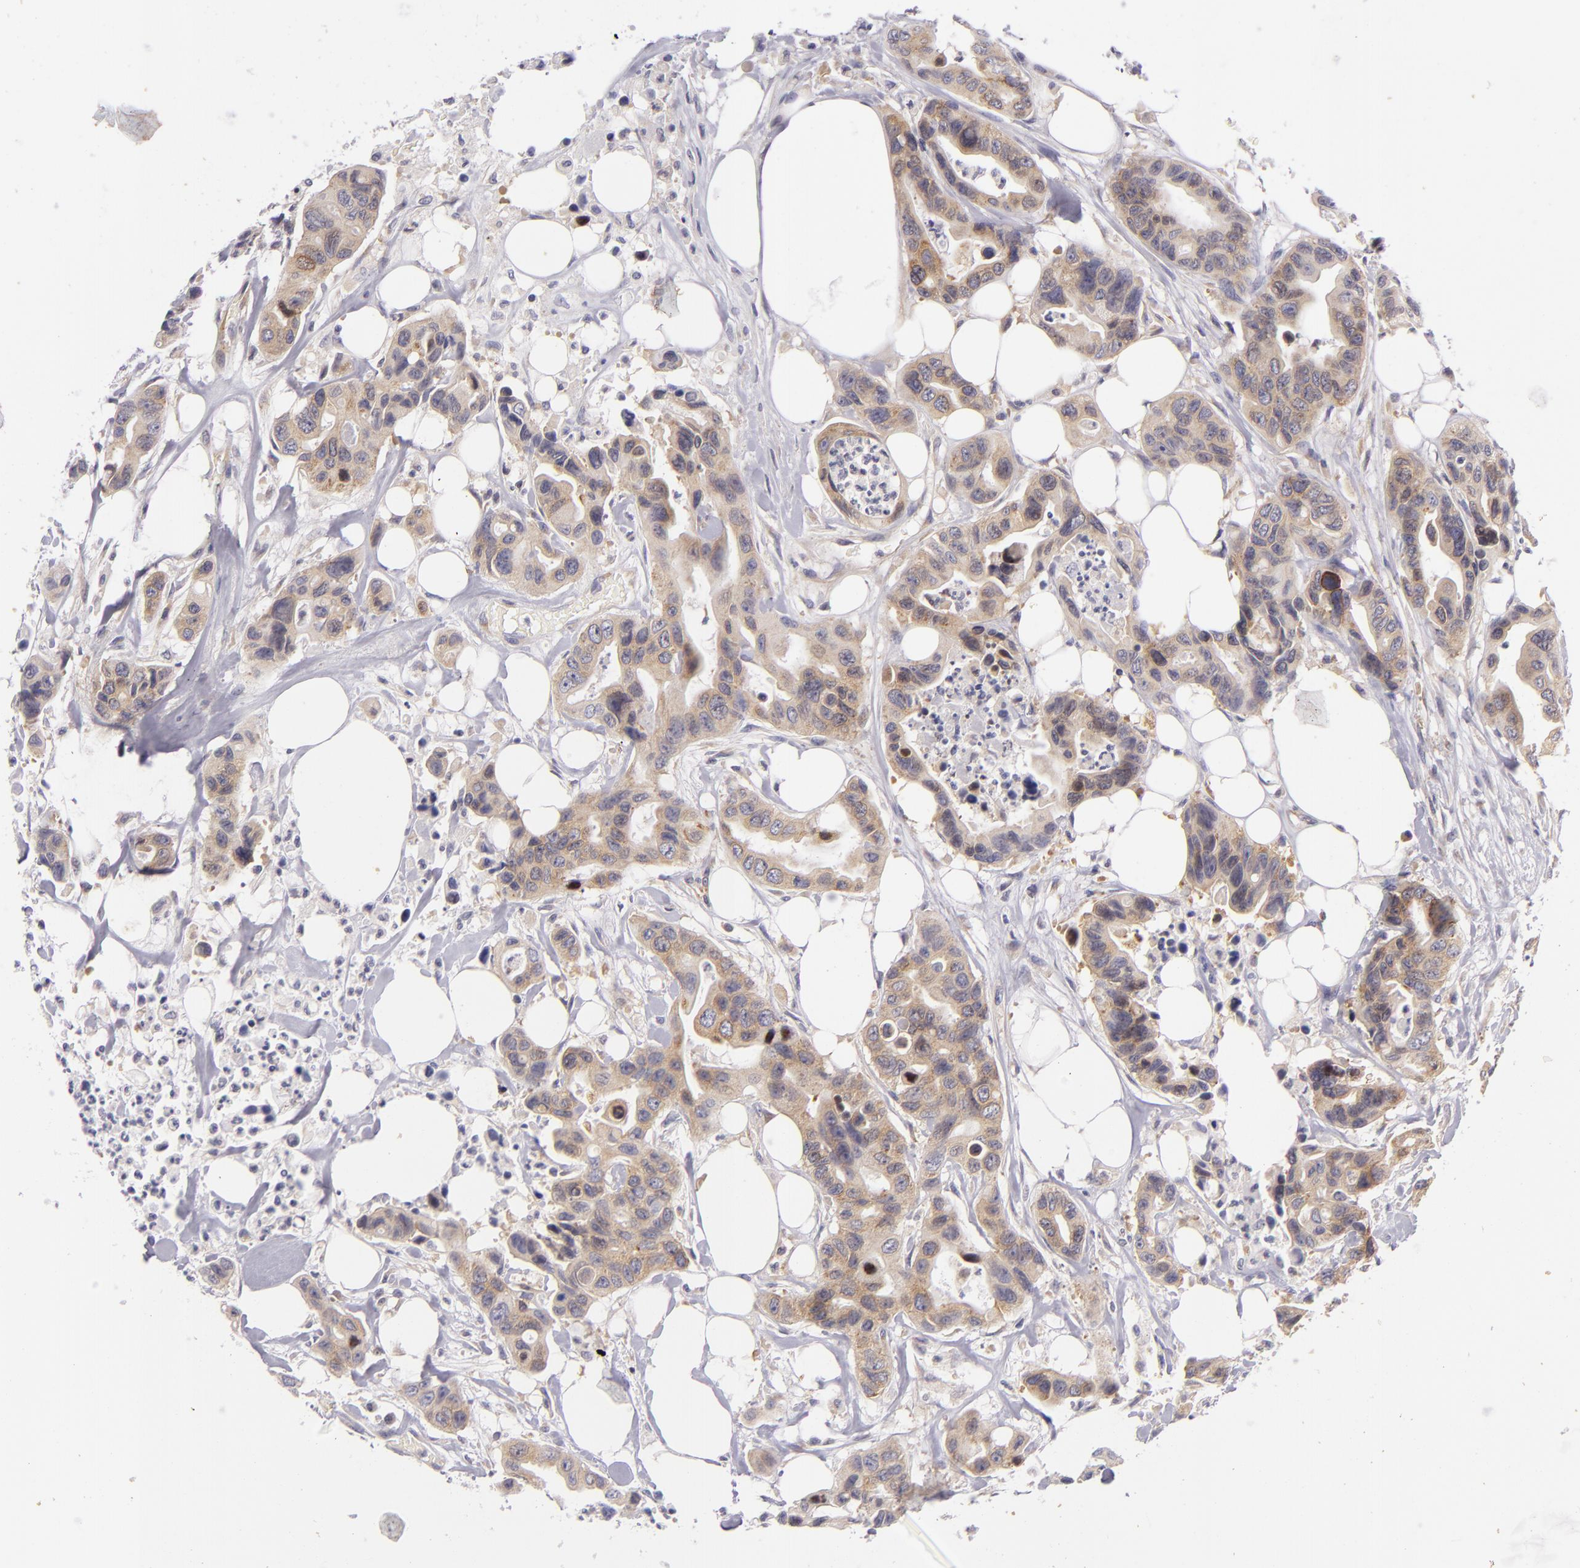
{"staining": {"intensity": "moderate", "quantity": ">75%", "location": "cytoplasmic/membranous"}, "tissue": "colorectal cancer", "cell_type": "Tumor cells", "image_type": "cancer", "snomed": [{"axis": "morphology", "description": "Adenocarcinoma, NOS"}, {"axis": "topography", "description": "Colon"}], "caption": "Immunohistochemistry (IHC) (DAB) staining of human adenocarcinoma (colorectal) displays moderate cytoplasmic/membranous protein expression in about >75% of tumor cells.", "gene": "UPF3B", "patient": {"sex": "female", "age": 70}}